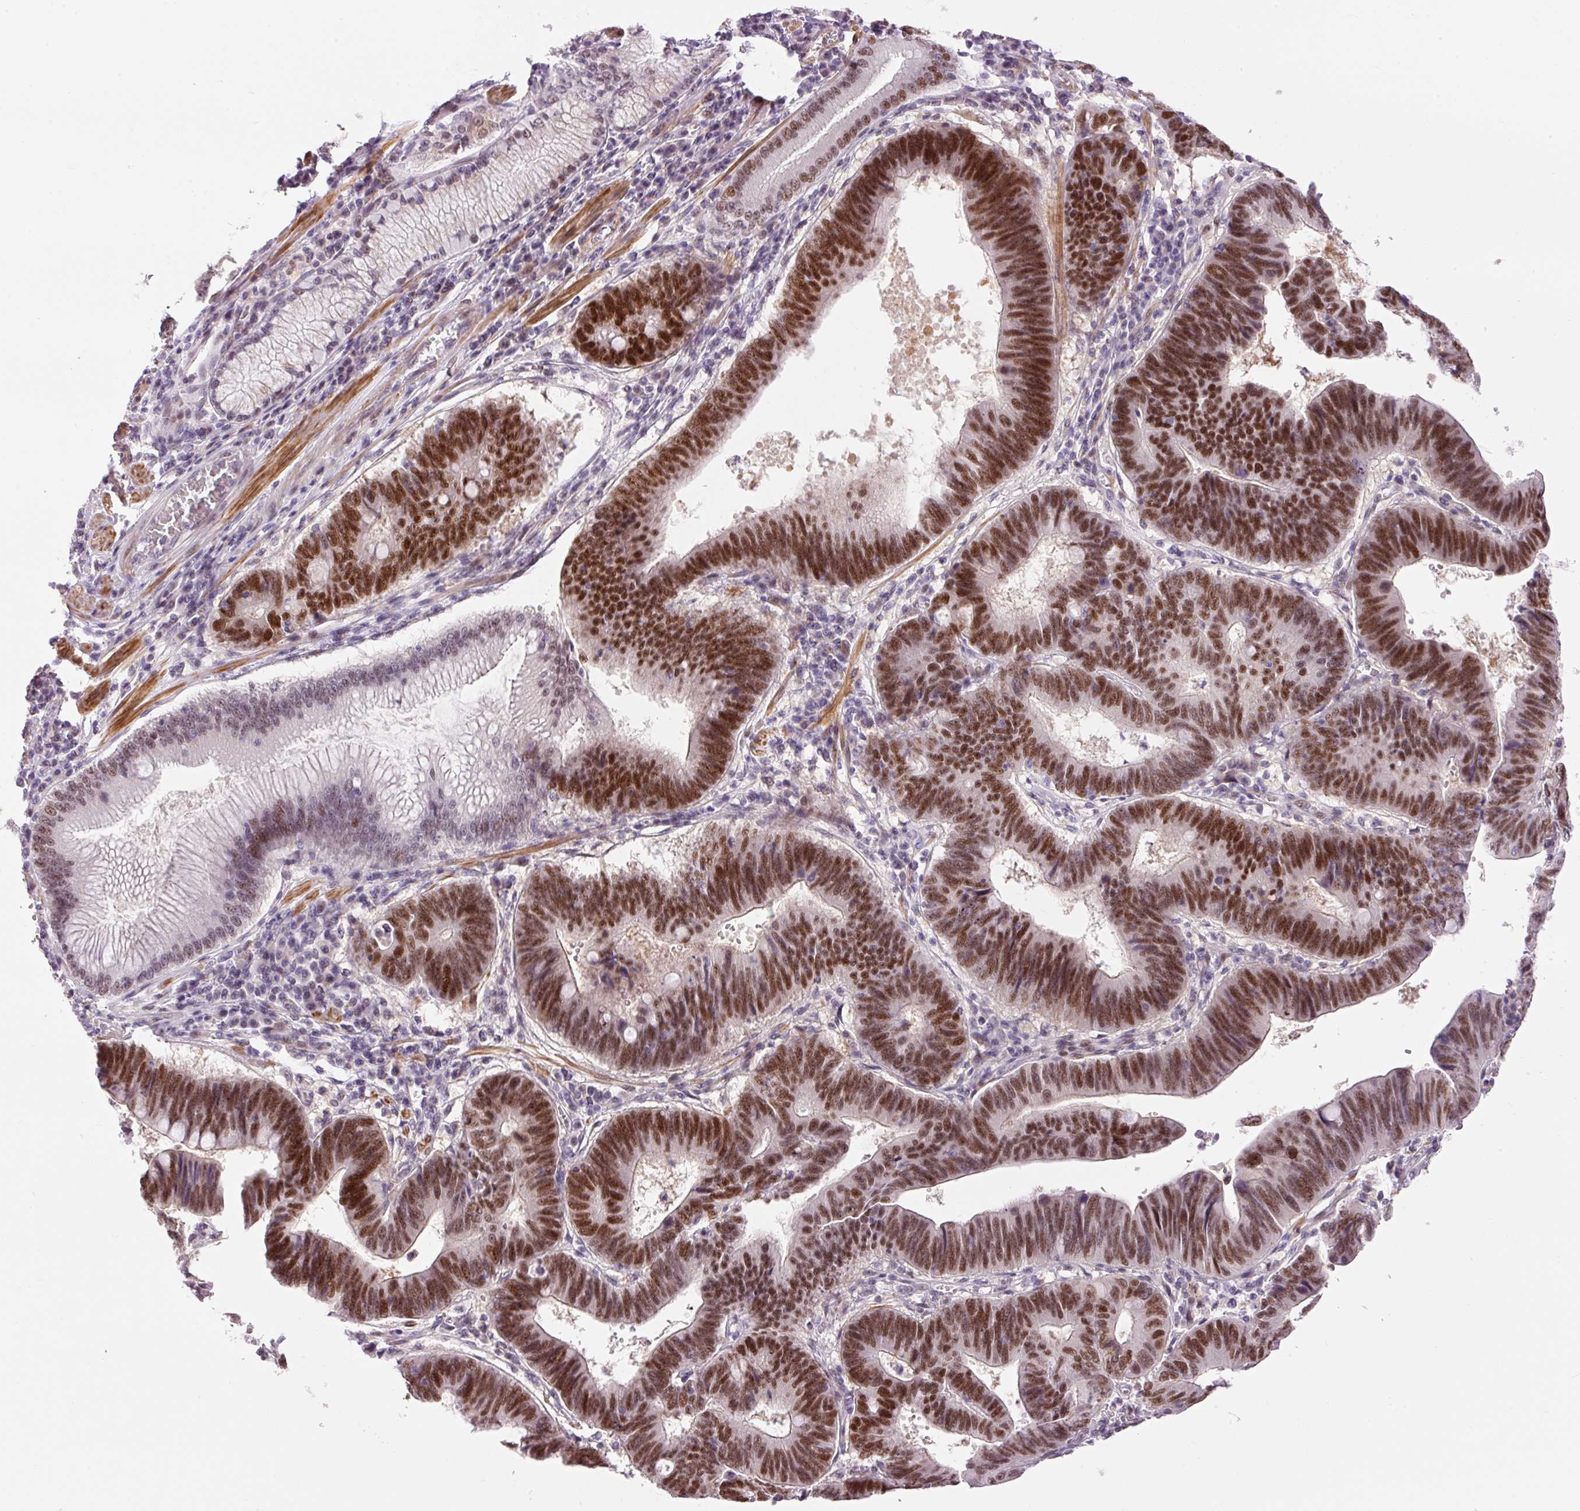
{"staining": {"intensity": "strong", "quantity": ">75%", "location": "nuclear"}, "tissue": "stomach cancer", "cell_type": "Tumor cells", "image_type": "cancer", "snomed": [{"axis": "morphology", "description": "Adenocarcinoma, NOS"}, {"axis": "topography", "description": "Stomach"}], "caption": "Immunohistochemistry (IHC) staining of stomach adenocarcinoma, which demonstrates high levels of strong nuclear positivity in about >75% of tumor cells indicating strong nuclear protein staining. The staining was performed using DAB (brown) for protein detection and nuclei were counterstained in hematoxylin (blue).", "gene": "HNF1A", "patient": {"sex": "male", "age": 59}}